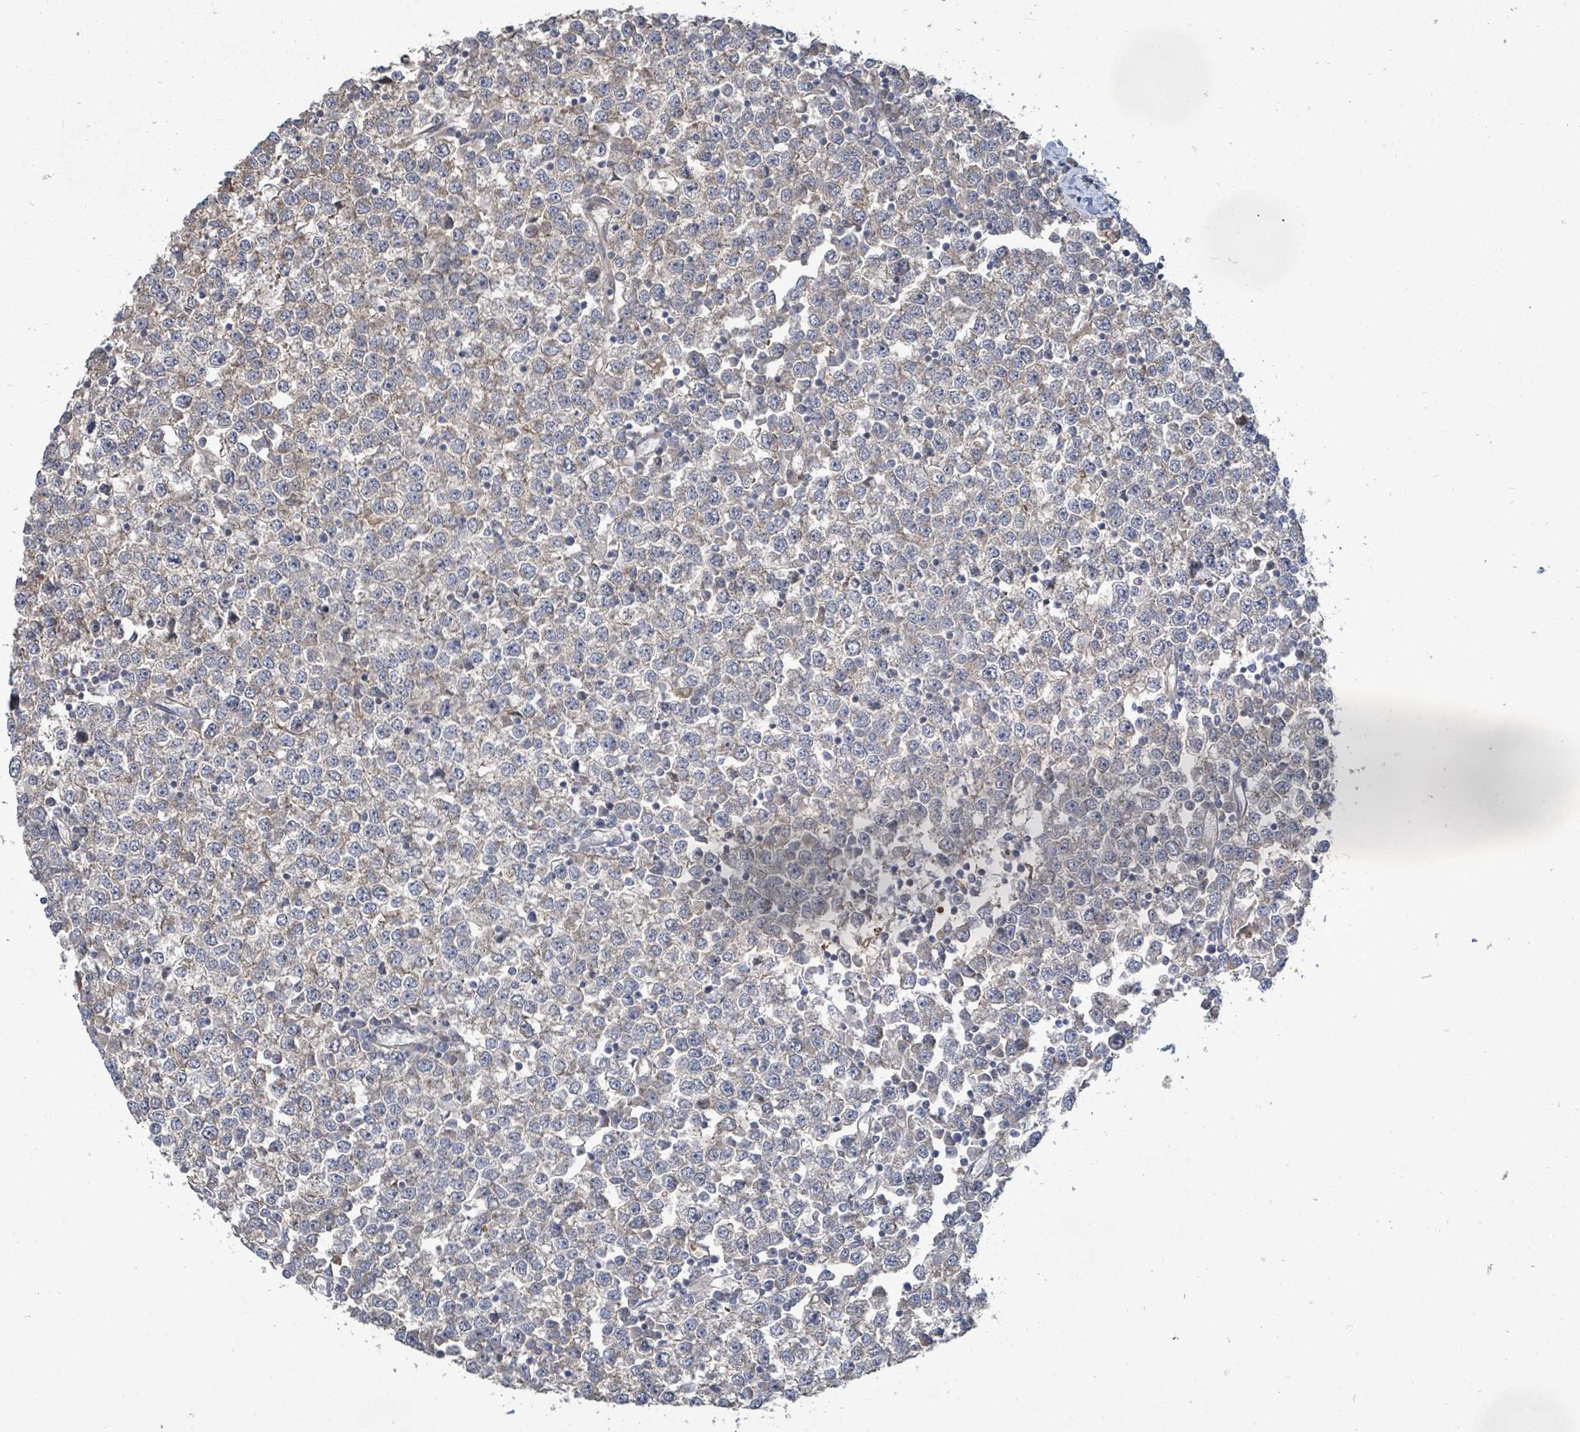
{"staining": {"intensity": "weak", "quantity": "25%-75%", "location": "cytoplasmic/membranous"}, "tissue": "testis cancer", "cell_type": "Tumor cells", "image_type": "cancer", "snomed": [{"axis": "morphology", "description": "Seminoma, NOS"}, {"axis": "topography", "description": "Testis"}], "caption": "The histopathology image displays staining of testis cancer, revealing weak cytoplasmic/membranous protein positivity (brown color) within tumor cells.", "gene": "KBTBD11", "patient": {"sex": "male", "age": 65}}